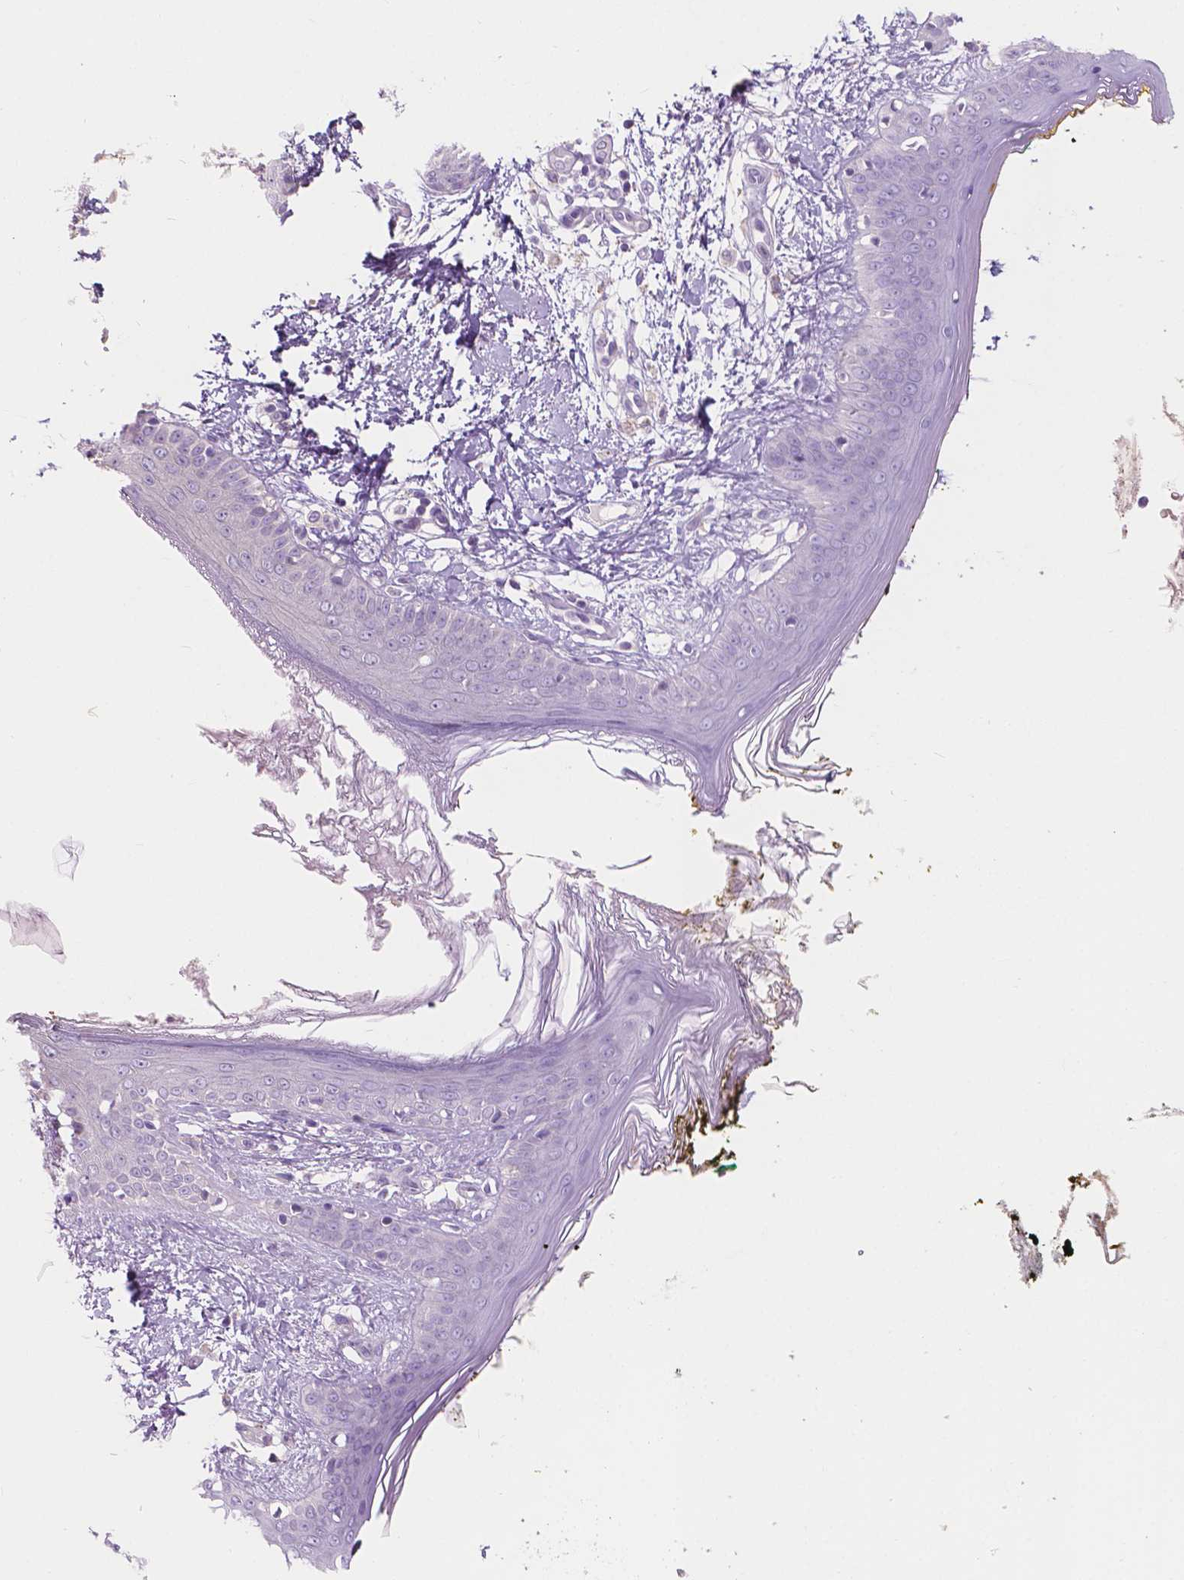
{"staining": {"intensity": "negative", "quantity": "none", "location": "none"}, "tissue": "skin", "cell_type": "Fibroblasts", "image_type": "normal", "snomed": [{"axis": "morphology", "description": "Normal tissue, NOS"}, {"axis": "topography", "description": "Skin"}], "caption": "This is an immunohistochemistry micrograph of normal skin. There is no staining in fibroblasts.", "gene": "SEMA4A", "patient": {"sex": "female", "age": 34}}